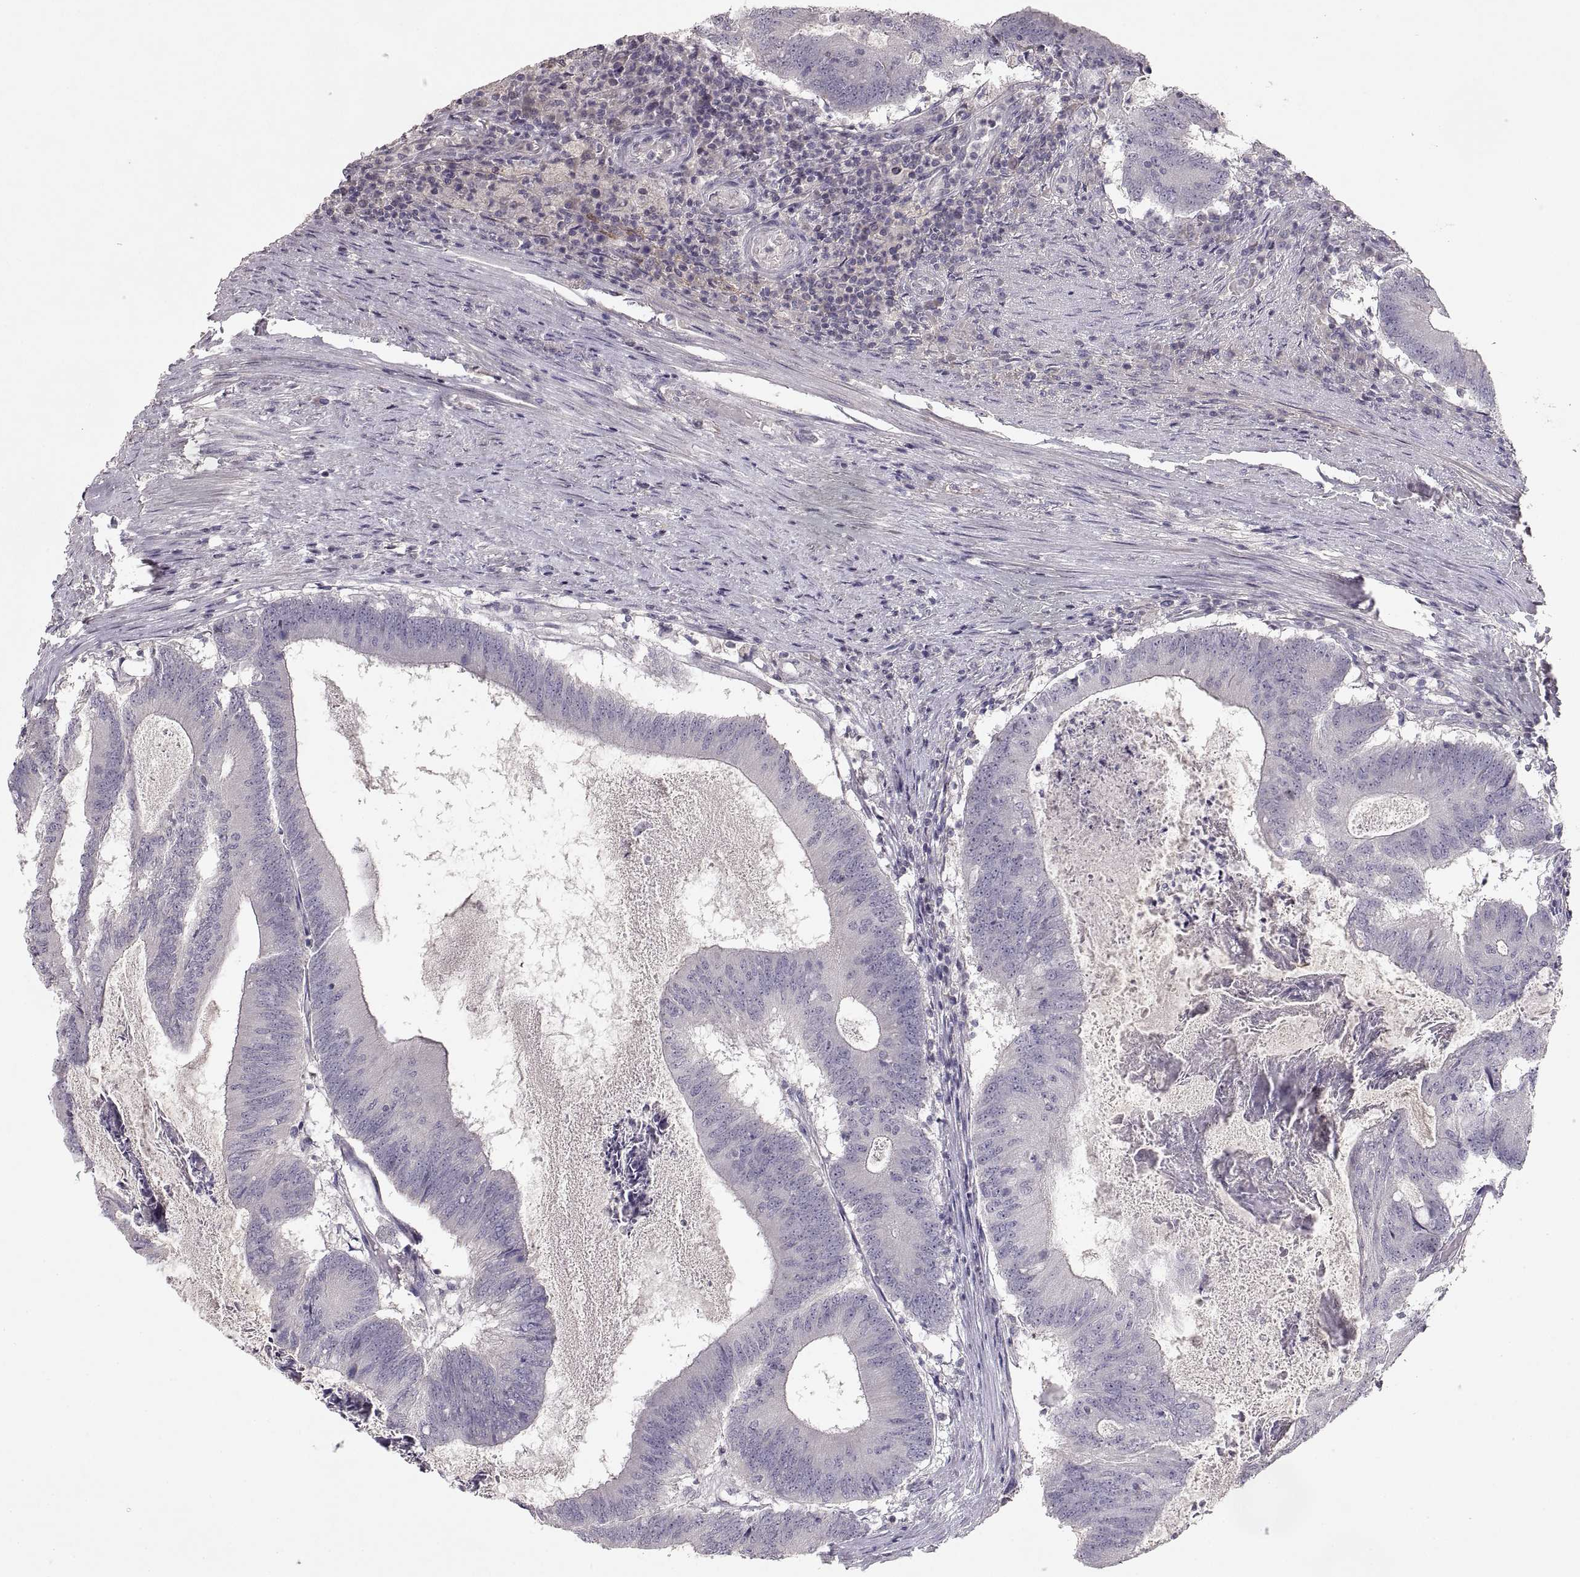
{"staining": {"intensity": "negative", "quantity": "none", "location": "none"}, "tissue": "colorectal cancer", "cell_type": "Tumor cells", "image_type": "cancer", "snomed": [{"axis": "morphology", "description": "Adenocarcinoma, NOS"}, {"axis": "topography", "description": "Colon"}], "caption": "The IHC micrograph has no significant staining in tumor cells of adenocarcinoma (colorectal) tissue.", "gene": "ADAM11", "patient": {"sex": "female", "age": 70}}